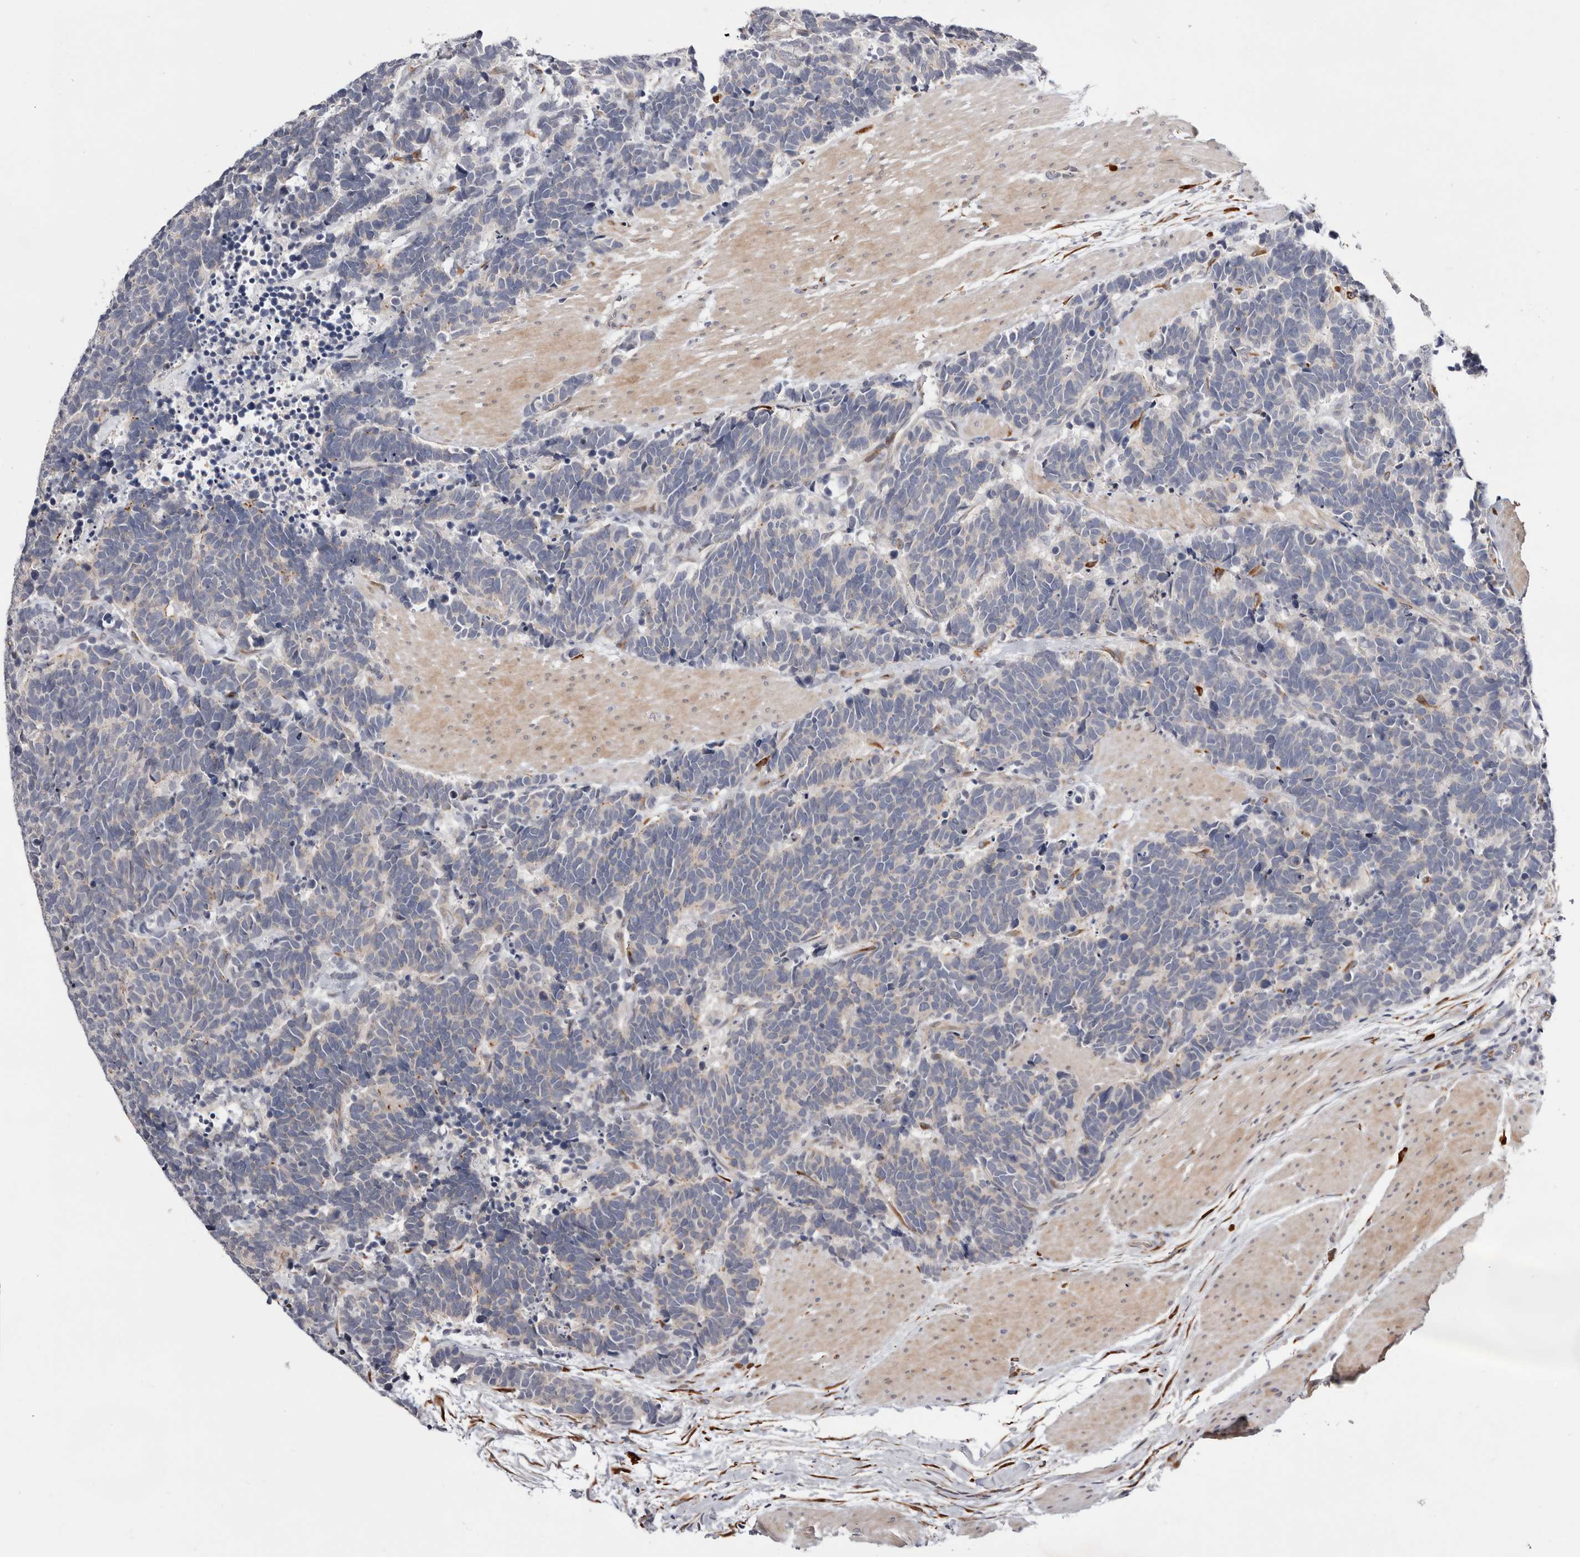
{"staining": {"intensity": "negative", "quantity": "none", "location": "none"}, "tissue": "carcinoid", "cell_type": "Tumor cells", "image_type": "cancer", "snomed": [{"axis": "morphology", "description": "Carcinoma, NOS"}, {"axis": "morphology", "description": "Carcinoid, malignant, NOS"}, {"axis": "topography", "description": "Urinary bladder"}], "caption": "Immunohistochemistry (IHC) image of neoplastic tissue: human carcinoid stained with DAB shows no significant protein positivity in tumor cells.", "gene": "USH1C", "patient": {"sex": "male", "age": 57}}